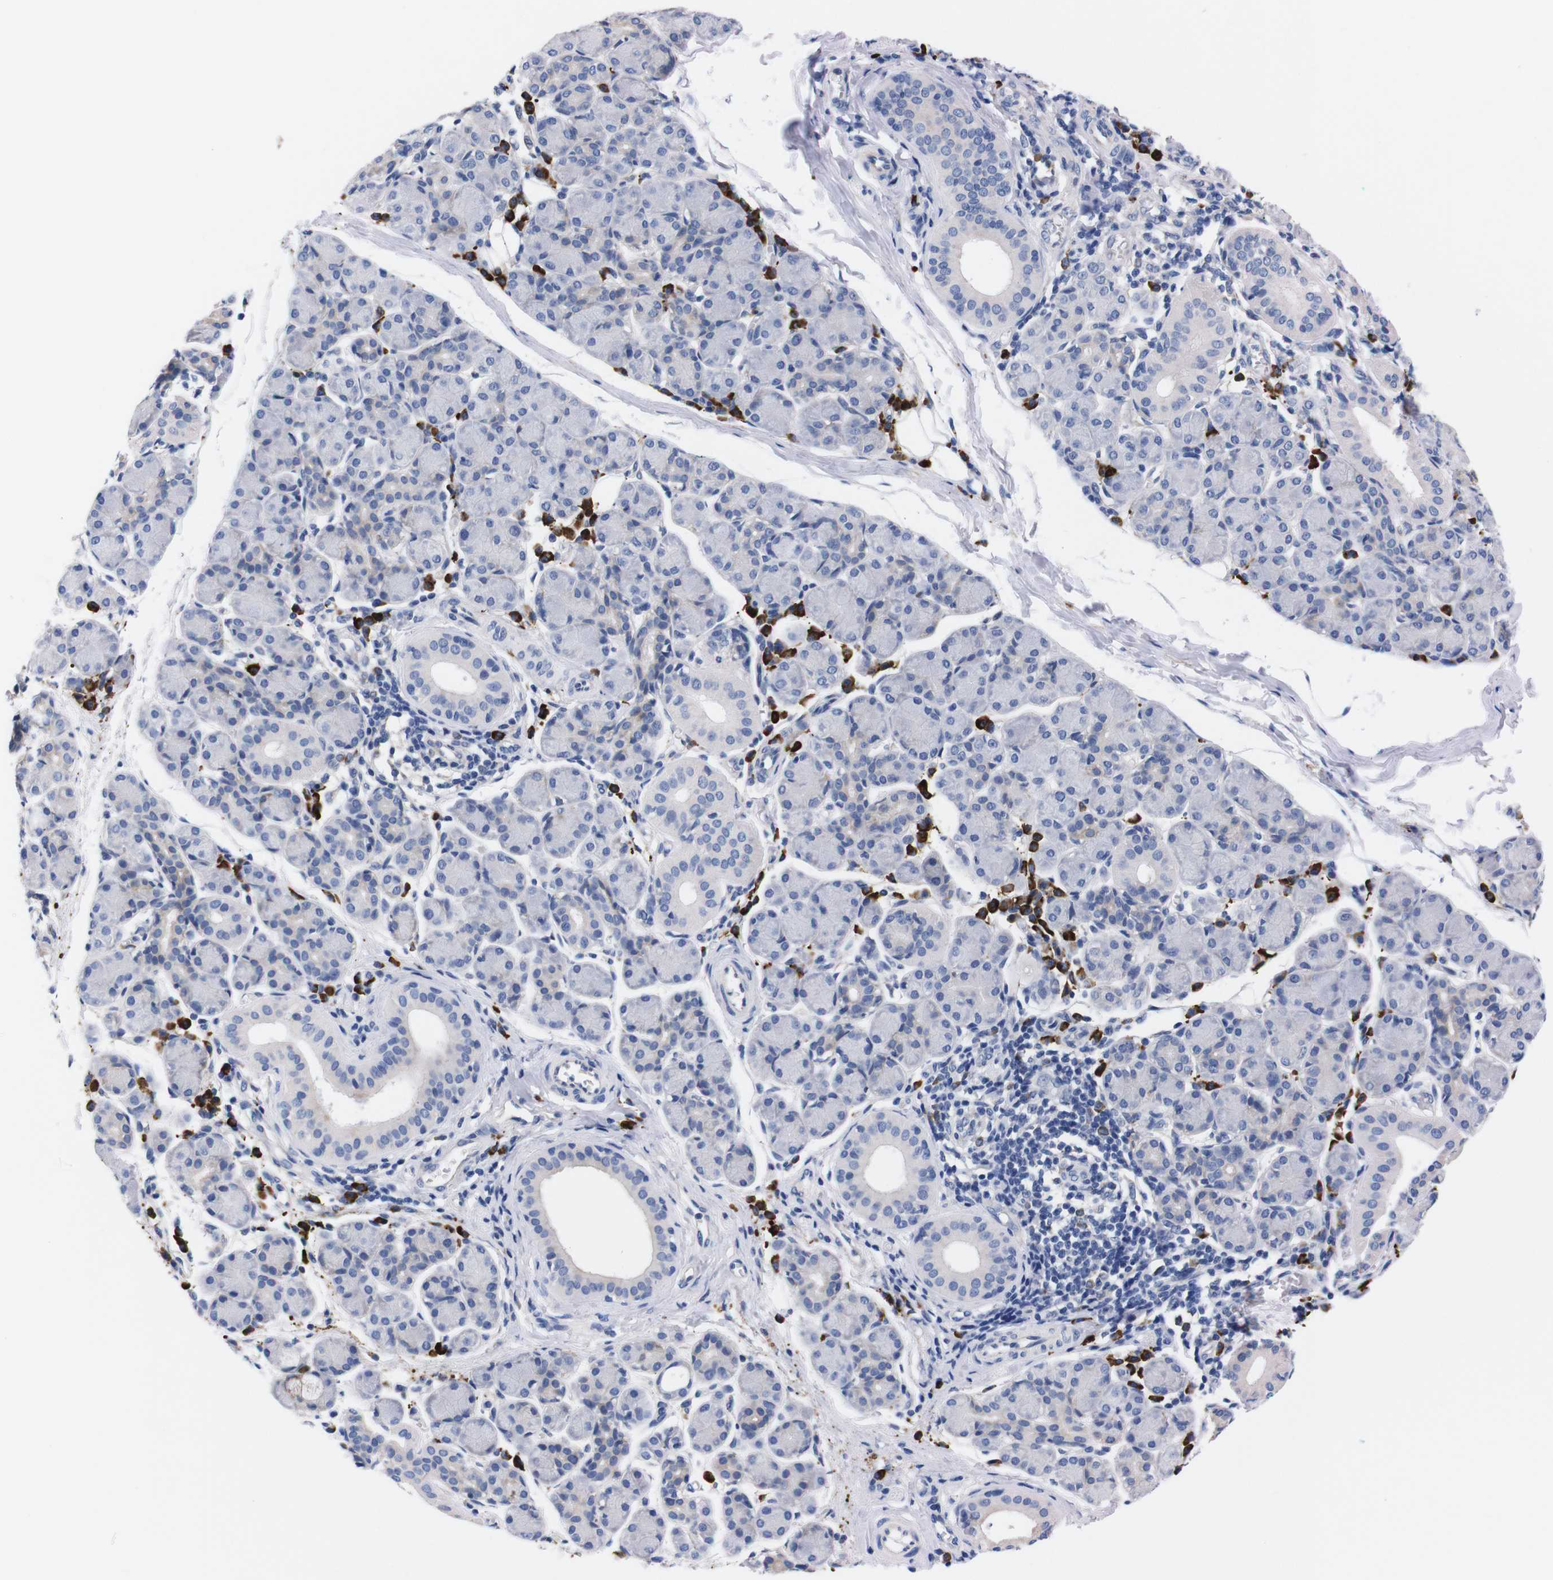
{"staining": {"intensity": "negative", "quantity": "none", "location": "none"}, "tissue": "salivary gland", "cell_type": "Glandular cells", "image_type": "normal", "snomed": [{"axis": "morphology", "description": "Normal tissue, NOS"}, {"axis": "morphology", "description": "Inflammation, NOS"}, {"axis": "topography", "description": "Lymph node"}, {"axis": "topography", "description": "Salivary gland"}], "caption": "The photomicrograph shows no significant expression in glandular cells of salivary gland. Brightfield microscopy of IHC stained with DAB (brown) and hematoxylin (blue), captured at high magnification.", "gene": "NEBL", "patient": {"sex": "male", "age": 3}}